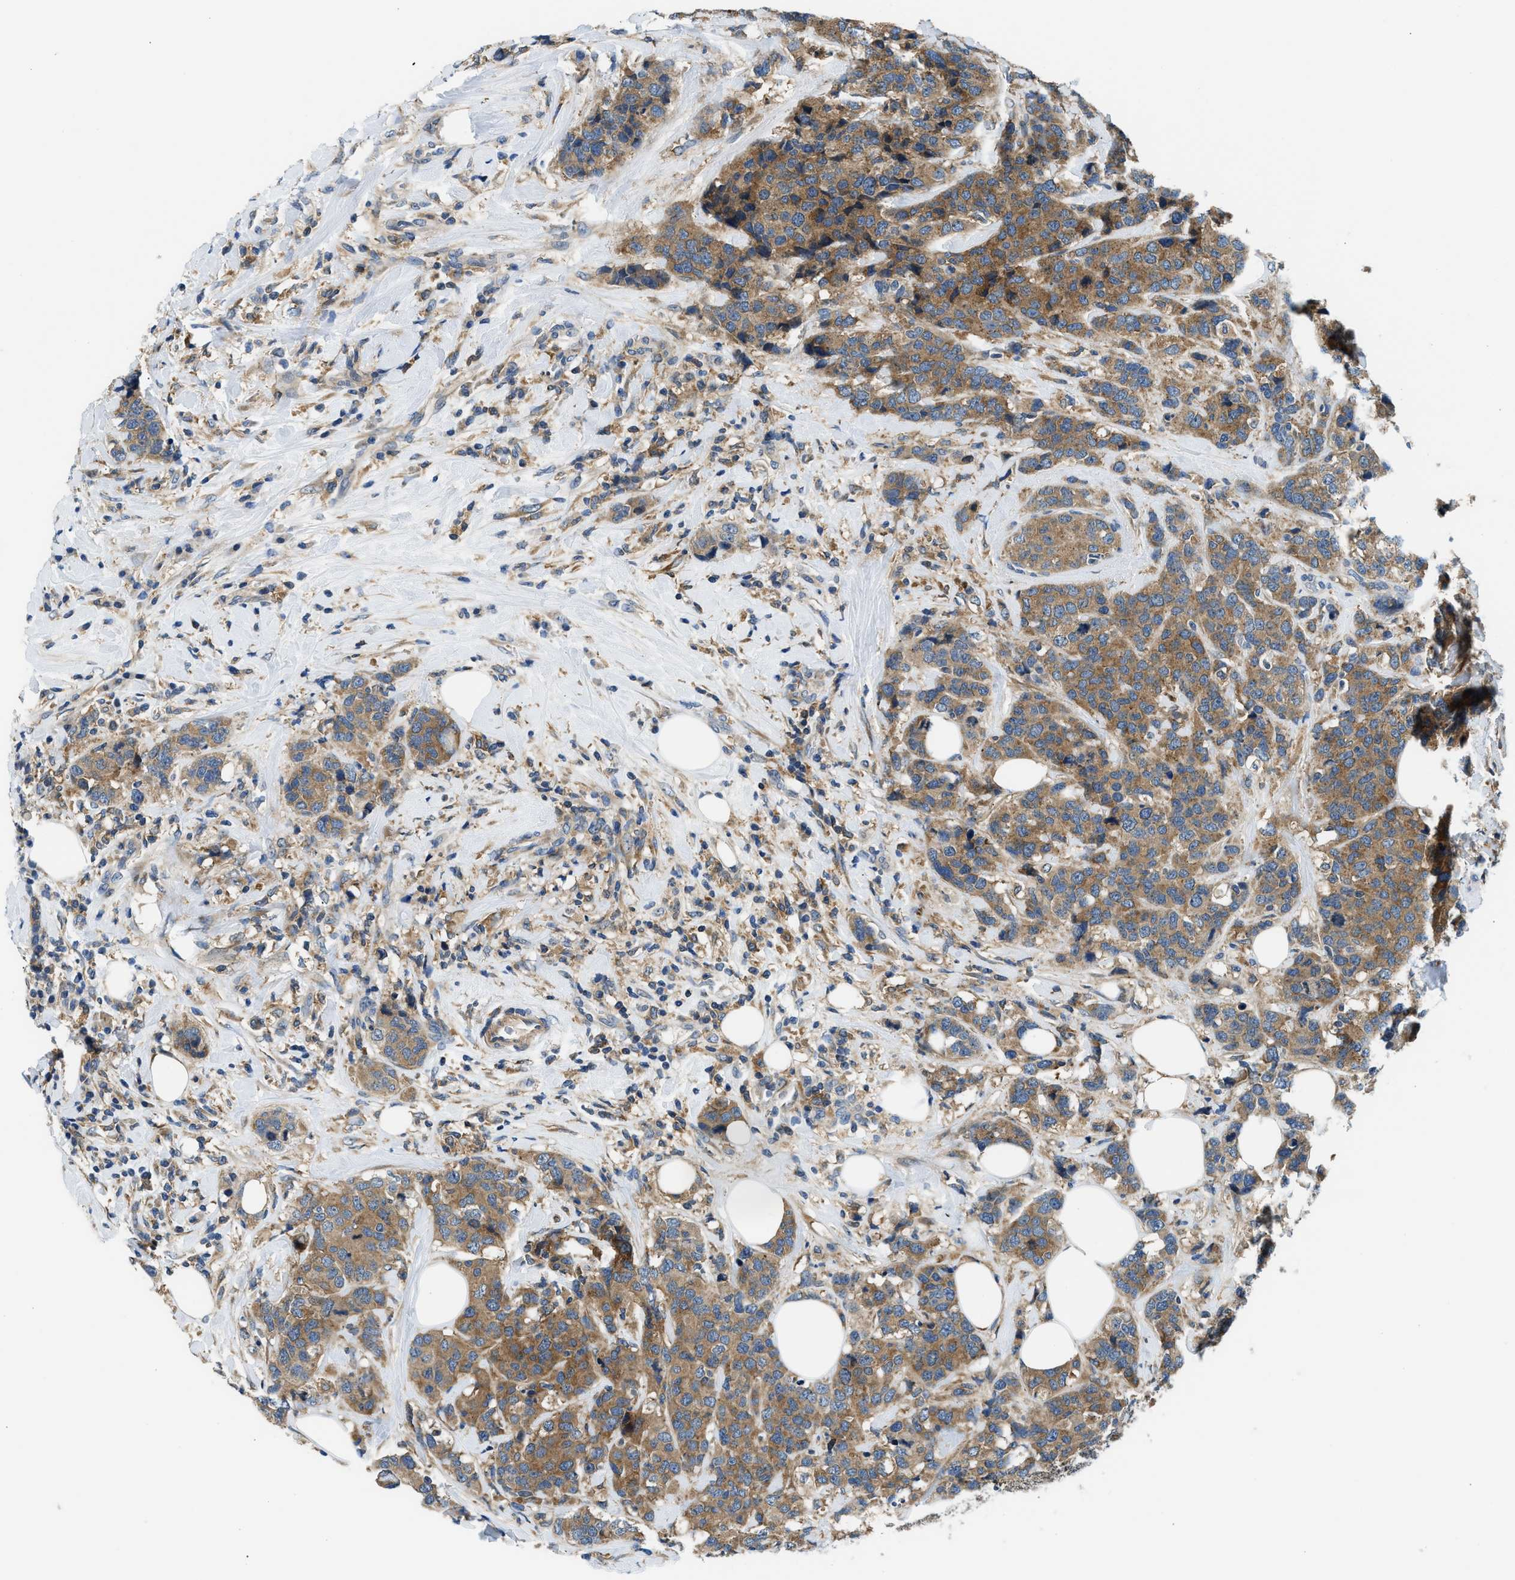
{"staining": {"intensity": "moderate", "quantity": ">75%", "location": "cytoplasmic/membranous"}, "tissue": "breast cancer", "cell_type": "Tumor cells", "image_type": "cancer", "snomed": [{"axis": "morphology", "description": "Lobular carcinoma"}, {"axis": "topography", "description": "Breast"}], "caption": "Breast cancer (lobular carcinoma) tissue reveals moderate cytoplasmic/membranous positivity in approximately >75% of tumor cells, visualized by immunohistochemistry.", "gene": "LPIN2", "patient": {"sex": "female", "age": 59}}